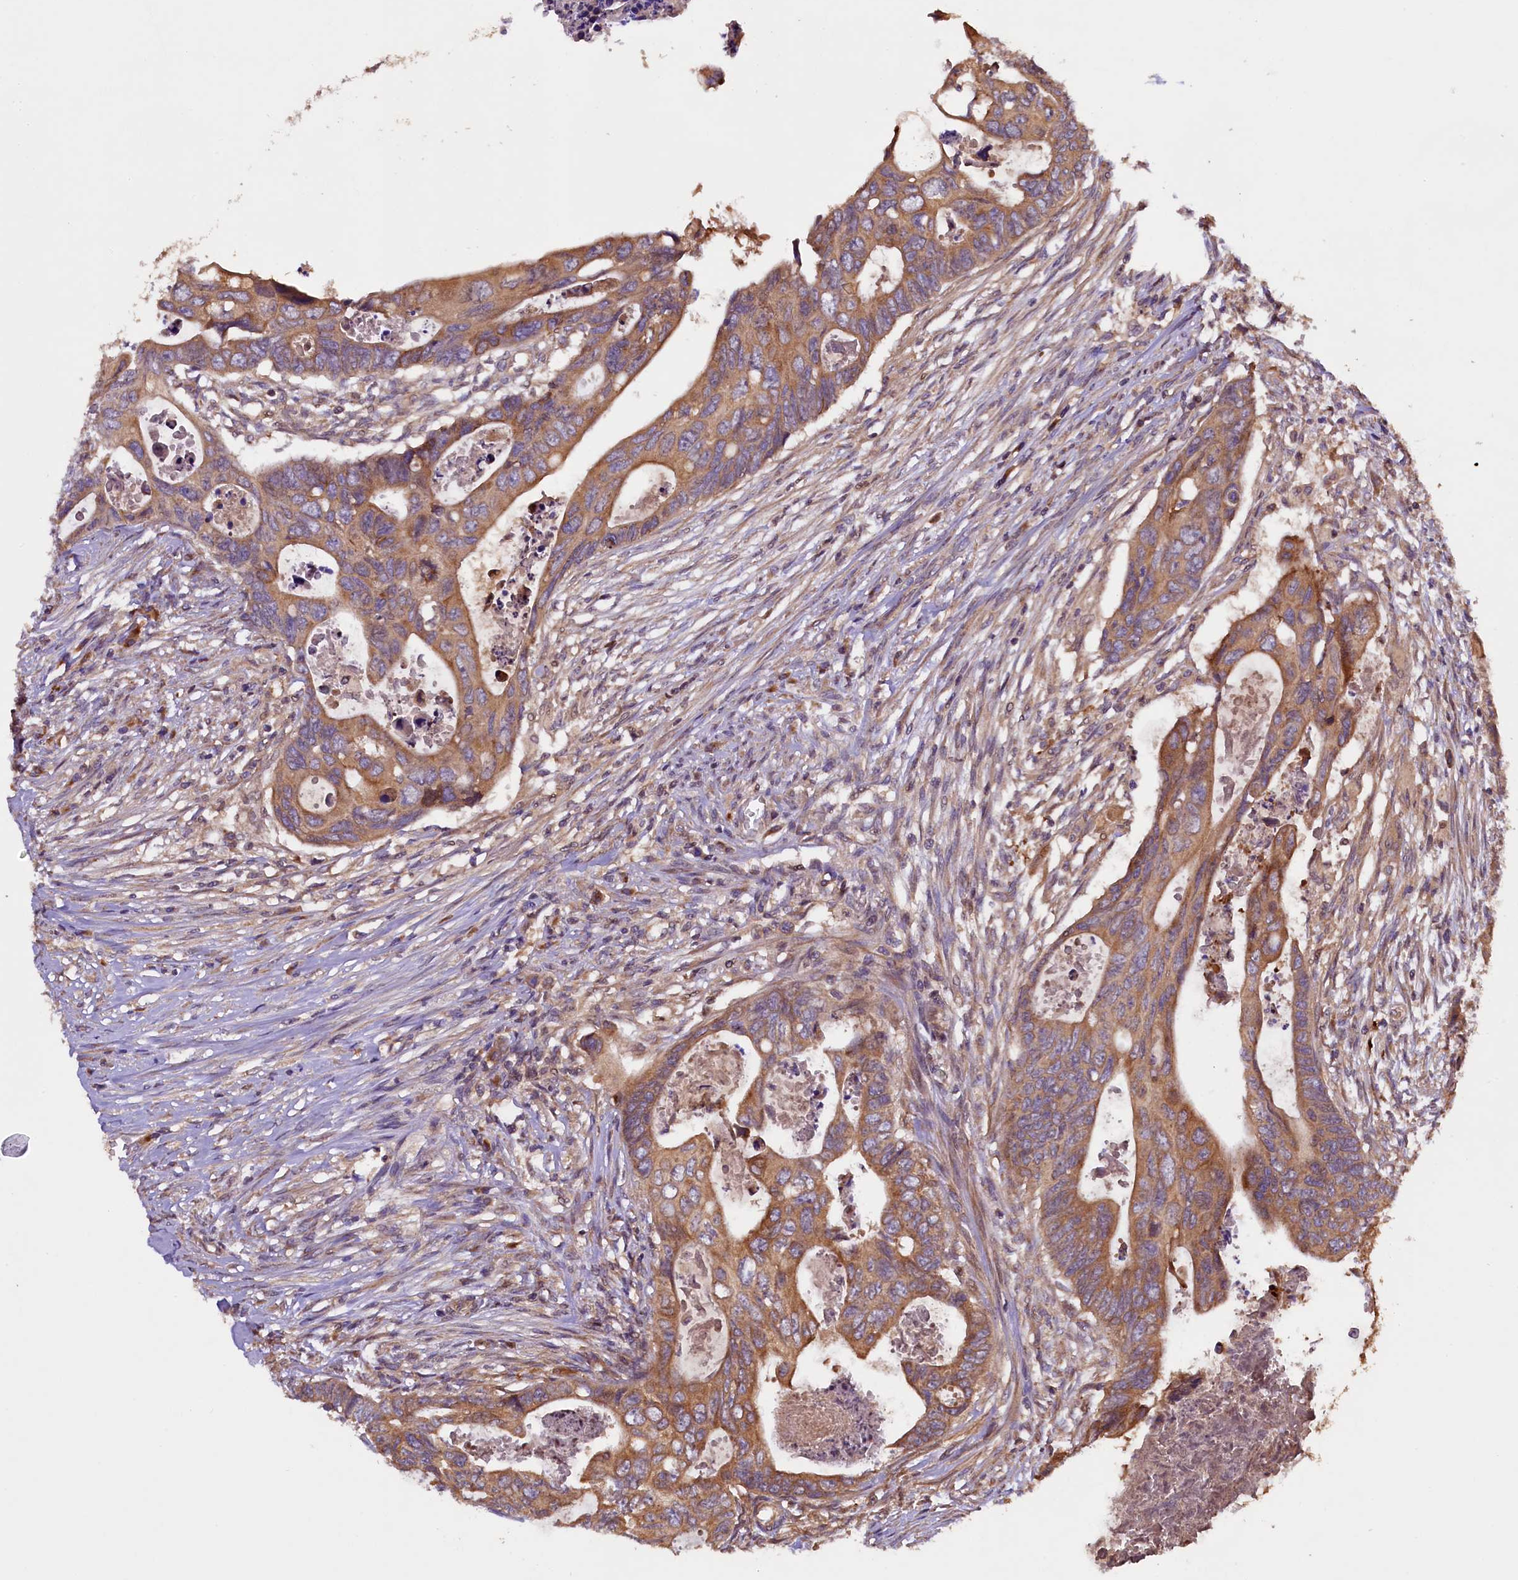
{"staining": {"intensity": "moderate", "quantity": ">75%", "location": "cytoplasmic/membranous"}, "tissue": "colorectal cancer", "cell_type": "Tumor cells", "image_type": "cancer", "snomed": [{"axis": "morphology", "description": "Adenocarcinoma, NOS"}, {"axis": "topography", "description": "Rectum"}], "caption": "Human colorectal cancer stained for a protein (brown) reveals moderate cytoplasmic/membranous positive positivity in about >75% of tumor cells.", "gene": "KLC2", "patient": {"sex": "female", "age": 78}}